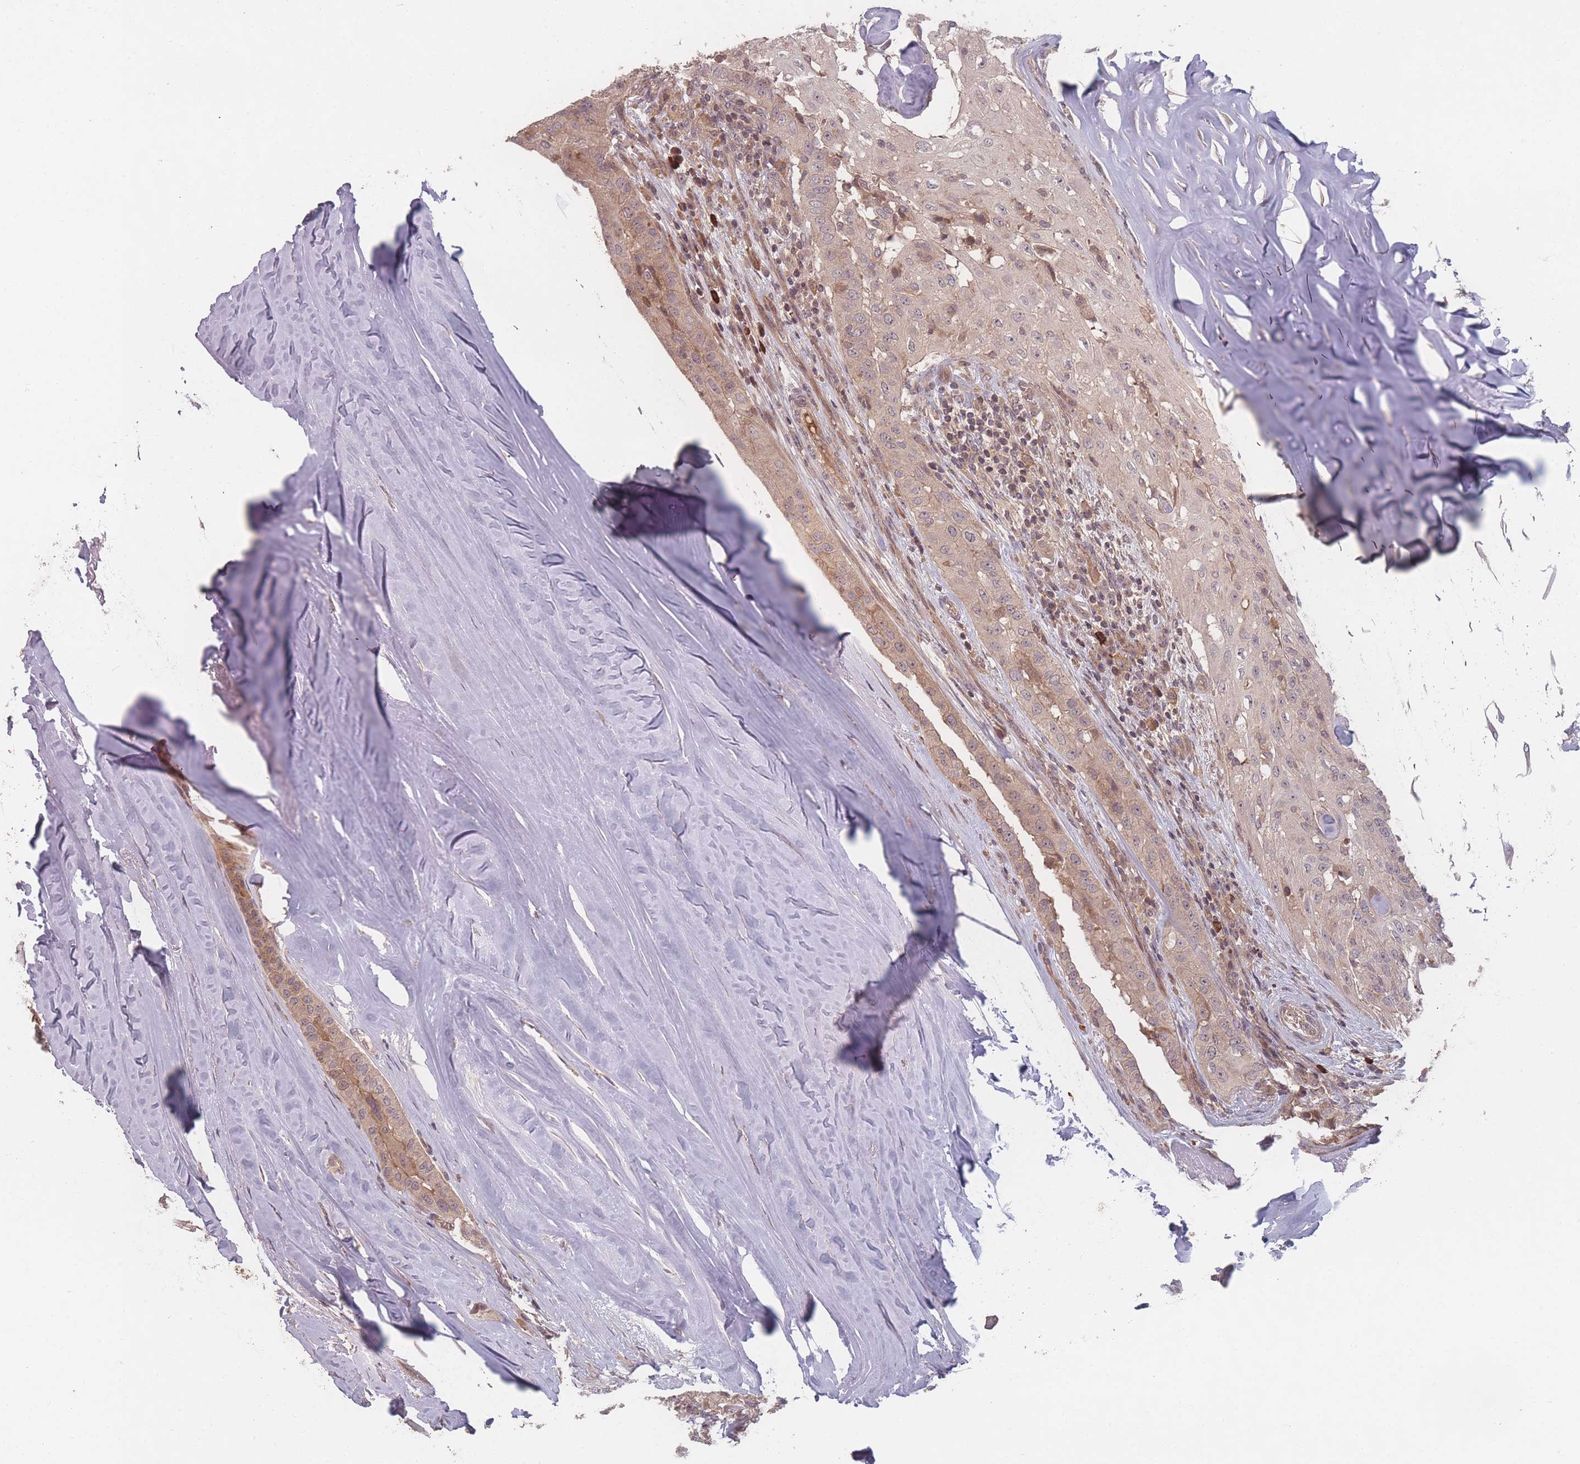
{"staining": {"intensity": "weak", "quantity": "25%-75%", "location": "cytoplasmic/membranous"}, "tissue": "thyroid cancer", "cell_type": "Tumor cells", "image_type": "cancer", "snomed": [{"axis": "morphology", "description": "Papillary adenocarcinoma, NOS"}, {"axis": "topography", "description": "Thyroid gland"}], "caption": "Immunohistochemical staining of thyroid papillary adenocarcinoma demonstrates low levels of weak cytoplasmic/membranous protein staining in approximately 25%-75% of tumor cells. The staining was performed using DAB, with brown indicating positive protein expression. Nuclei are stained blue with hematoxylin.", "gene": "HAGH", "patient": {"sex": "female", "age": 59}}